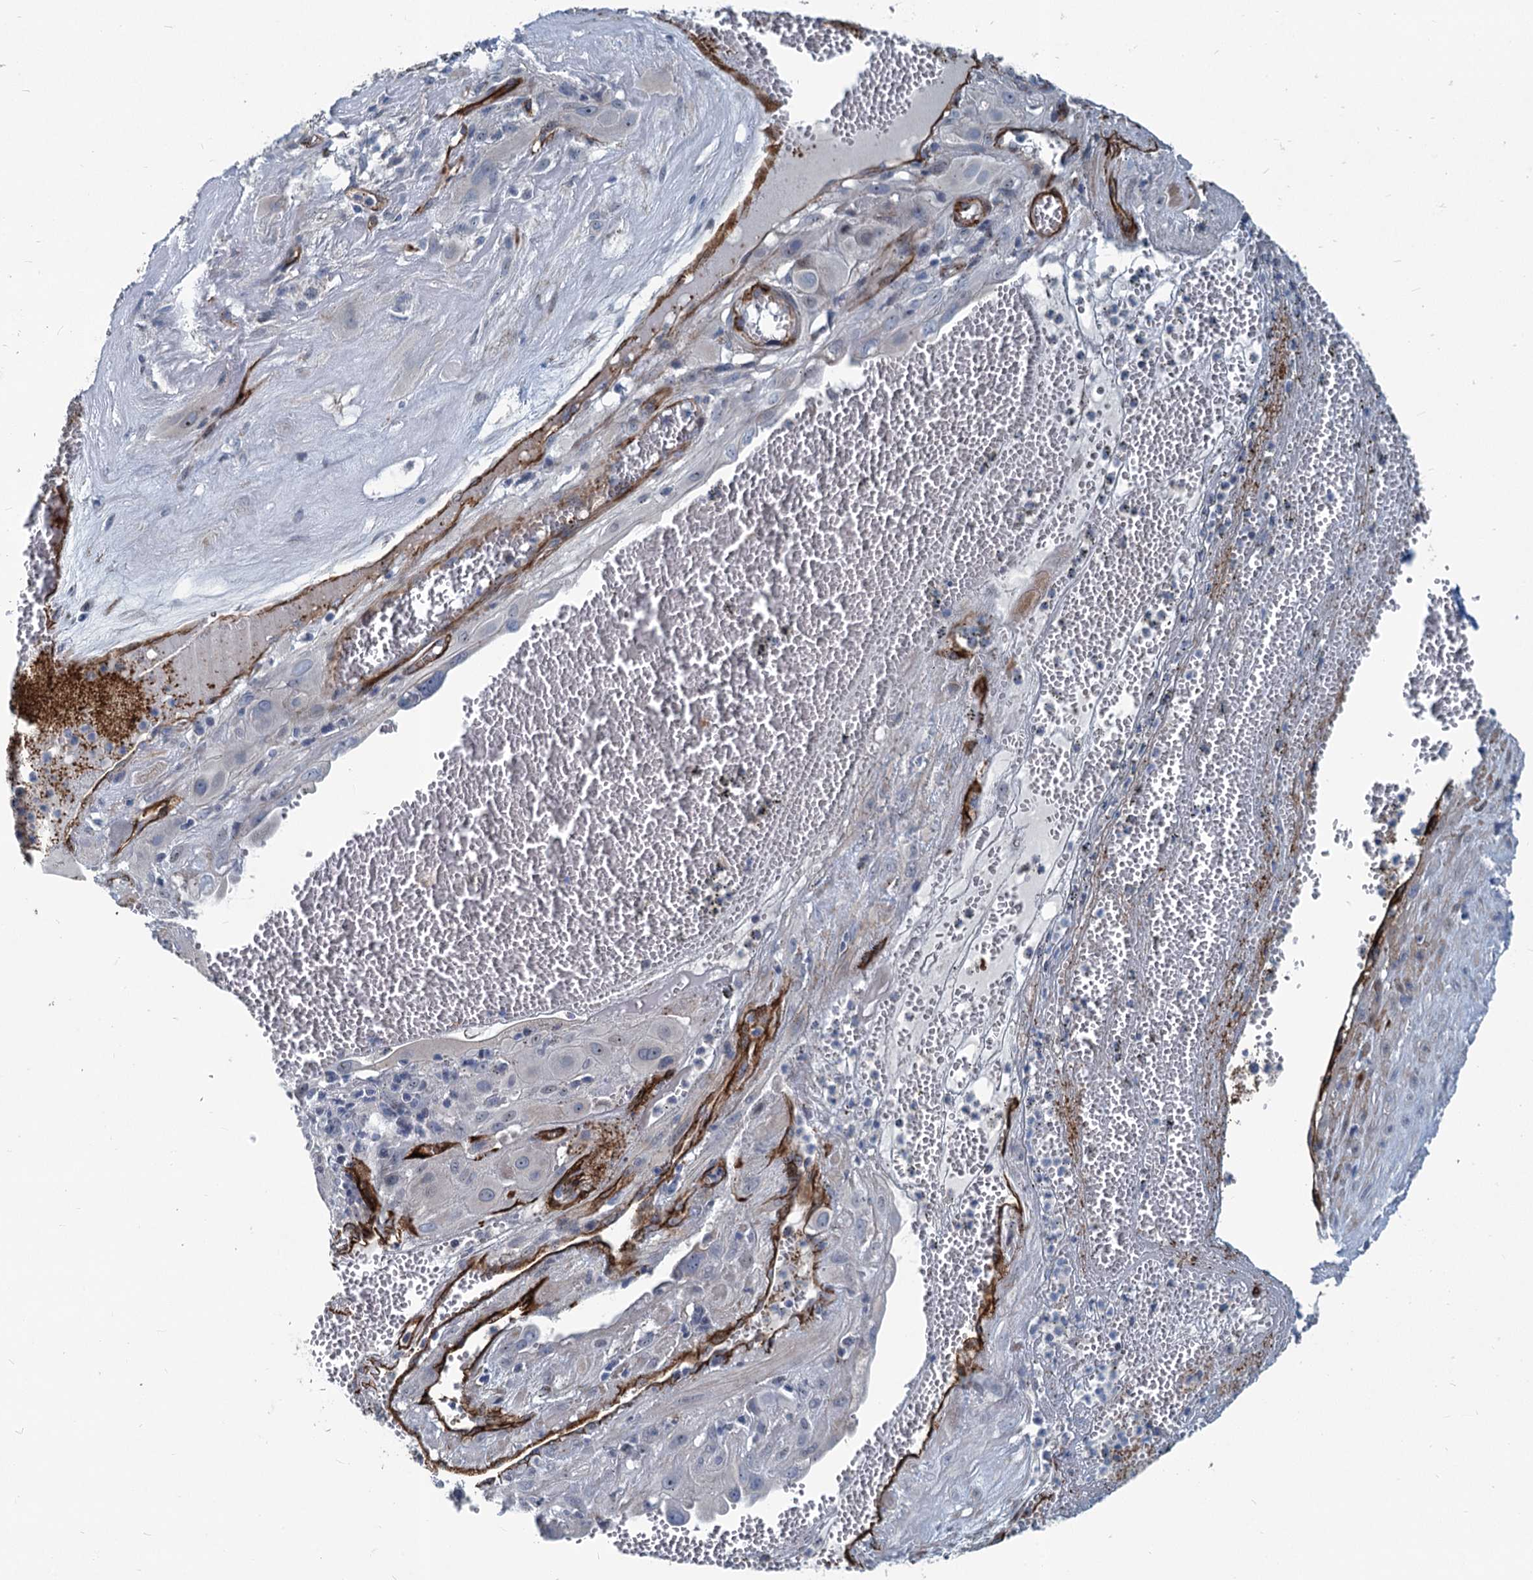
{"staining": {"intensity": "negative", "quantity": "none", "location": "none"}, "tissue": "cervical cancer", "cell_type": "Tumor cells", "image_type": "cancer", "snomed": [{"axis": "morphology", "description": "Squamous cell carcinoma, NOS"}, {"axis": "topography", "description": "Cervix"}], "caption": "Human cervical squamous cell carcinoma stained for a protein using immunohistochemistry displays no expression in tumor cells.", "gene": "ASXL3", "patient": {"sex": "female", "age": 34}}